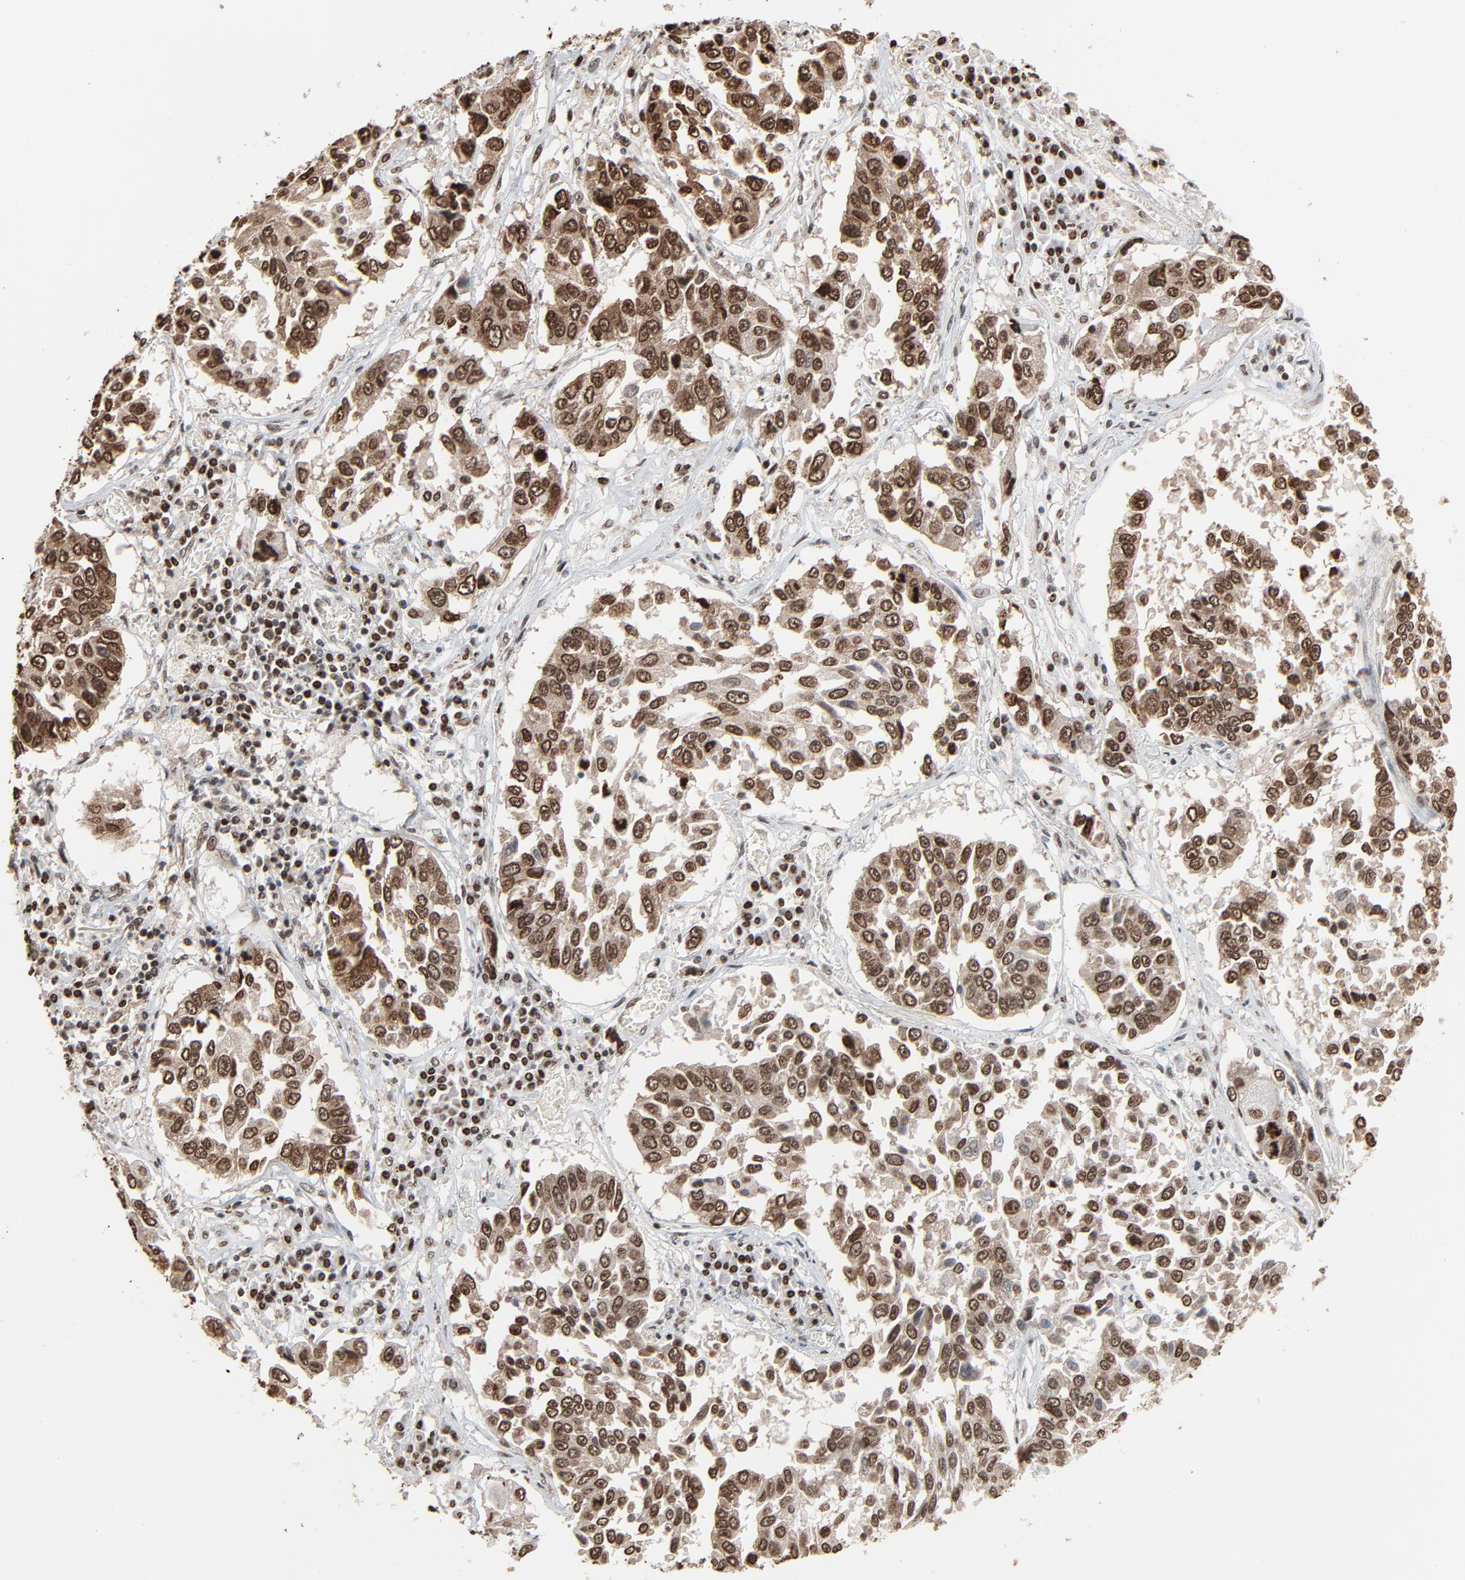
{"staining": {"intensity": "strong", "quantity": ">75%", "location": "nuclear"}, "tissue": "lung cancer", "cell_type": "Tumor cells", "image_type": "cancer", "snomed": [{"axis": "morphology", "description": "Squamous cell carcinoma, NOS"}, {"axis": "topography", "description": "Lung"}], "caption": "The immunohistochemical stain highlights strong nuclear positivity in tumor cells of squamous cell carcinoma (lung) tissue.", "gene": "RPS6KA3", "patient": {"sex": "male", "age": 71}}